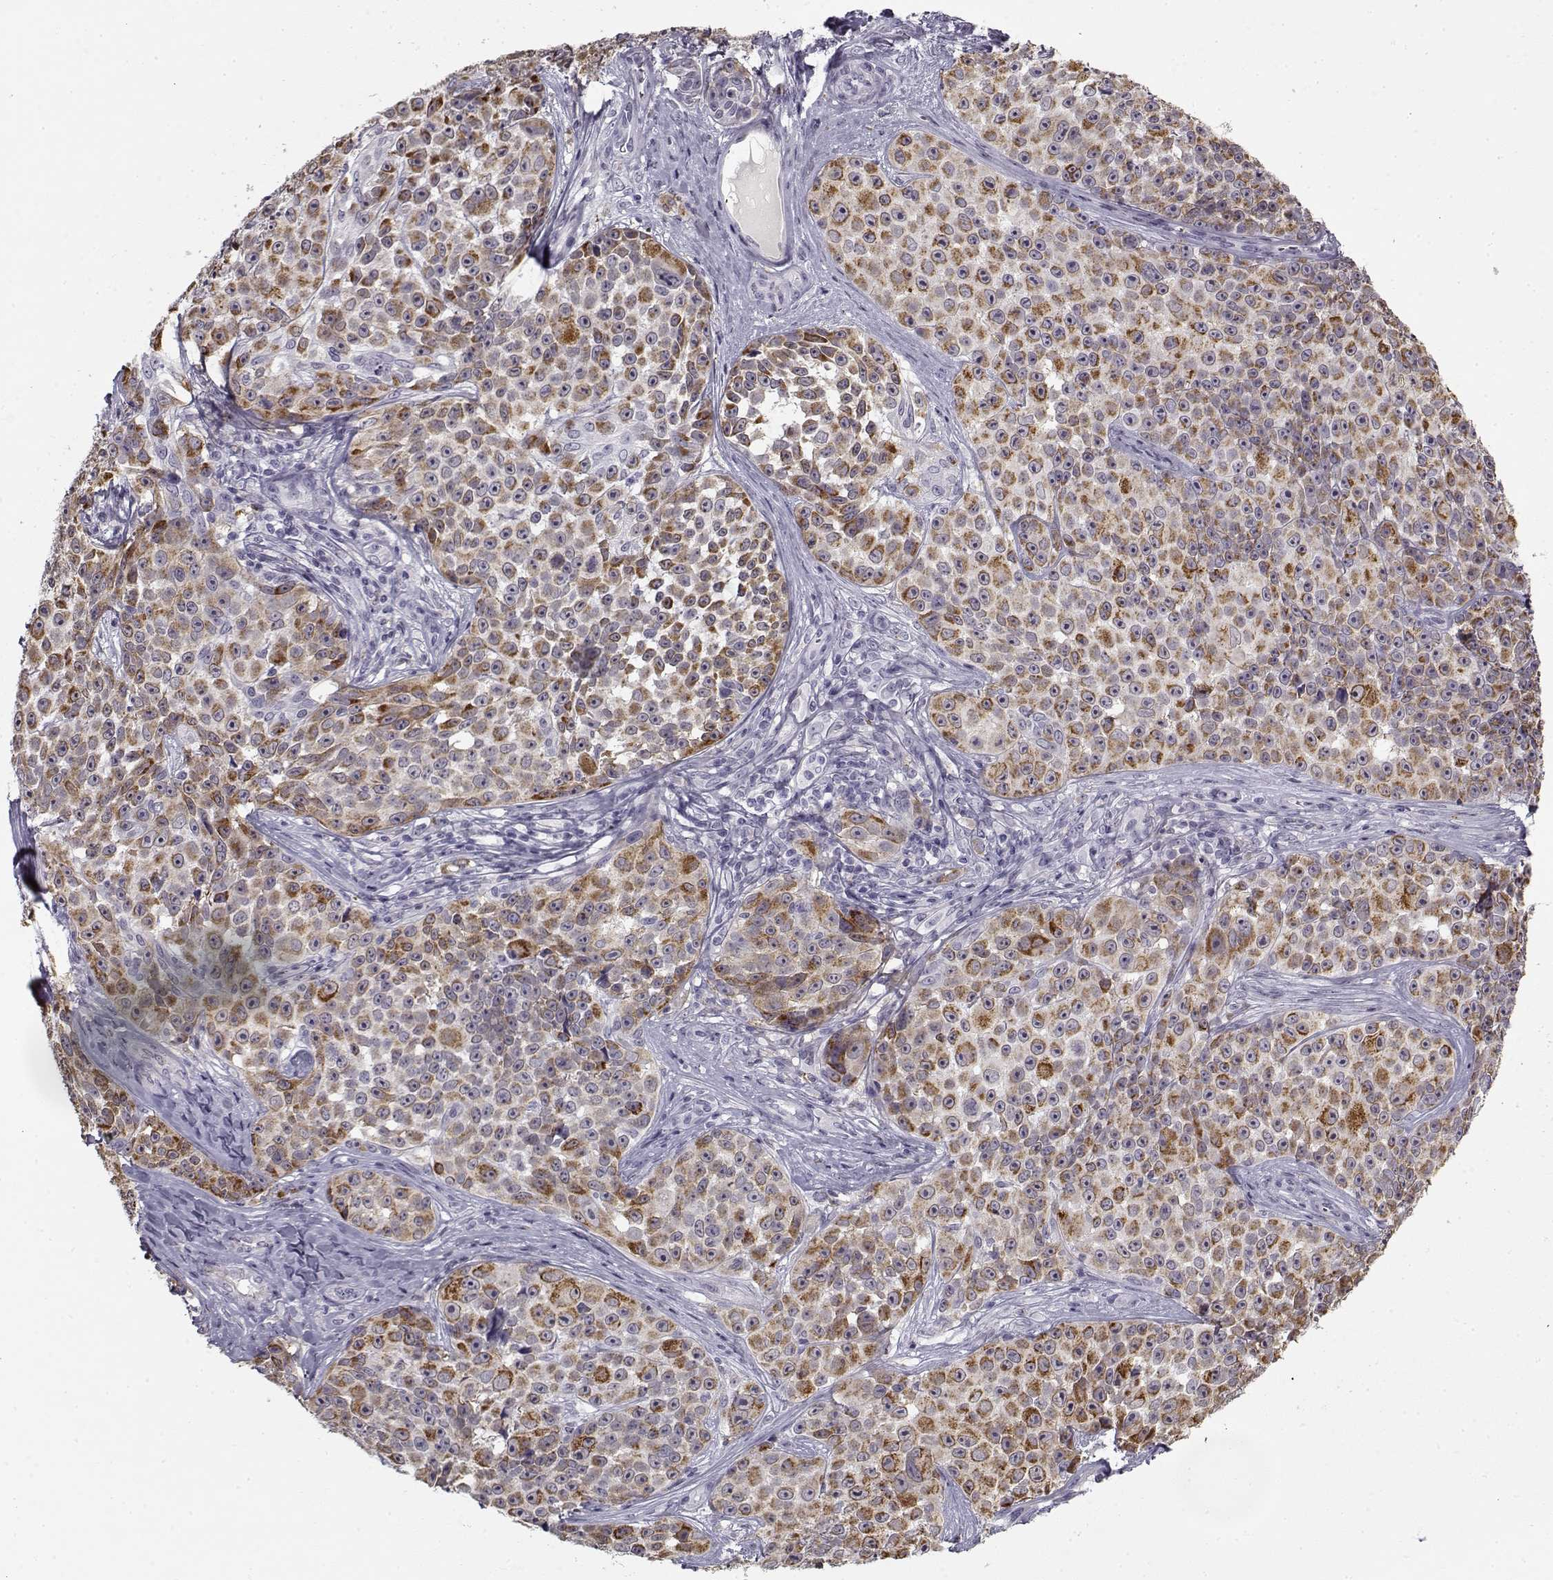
{"staining": {"intensity": "strong", "quantity": "25%-75%", "location": "cytoplasmic/membranous"}, "tissue": "melanoma", "cell_type": "Tumor cells", "image_type": "cancer", "snomed": [{"axis": "morphology", "description": "Malignant melanoma, NOS"}, {"axis": "topography", "description": "Skin"}], "caption": "Immunohistochemistry (DAB (3,3'-diaminobenzidine)) staining of human malignant melanoma shows strong cytoplasmic/membranous protein staining in approximately 25%-75% of tumor cells. The staining was performed using DAB, with brown indicating positive protein expression. Nuclei are stained blue with hematoxylin.", "gene": "SNCA", "patient": {"sex": "female", "age": 88}}